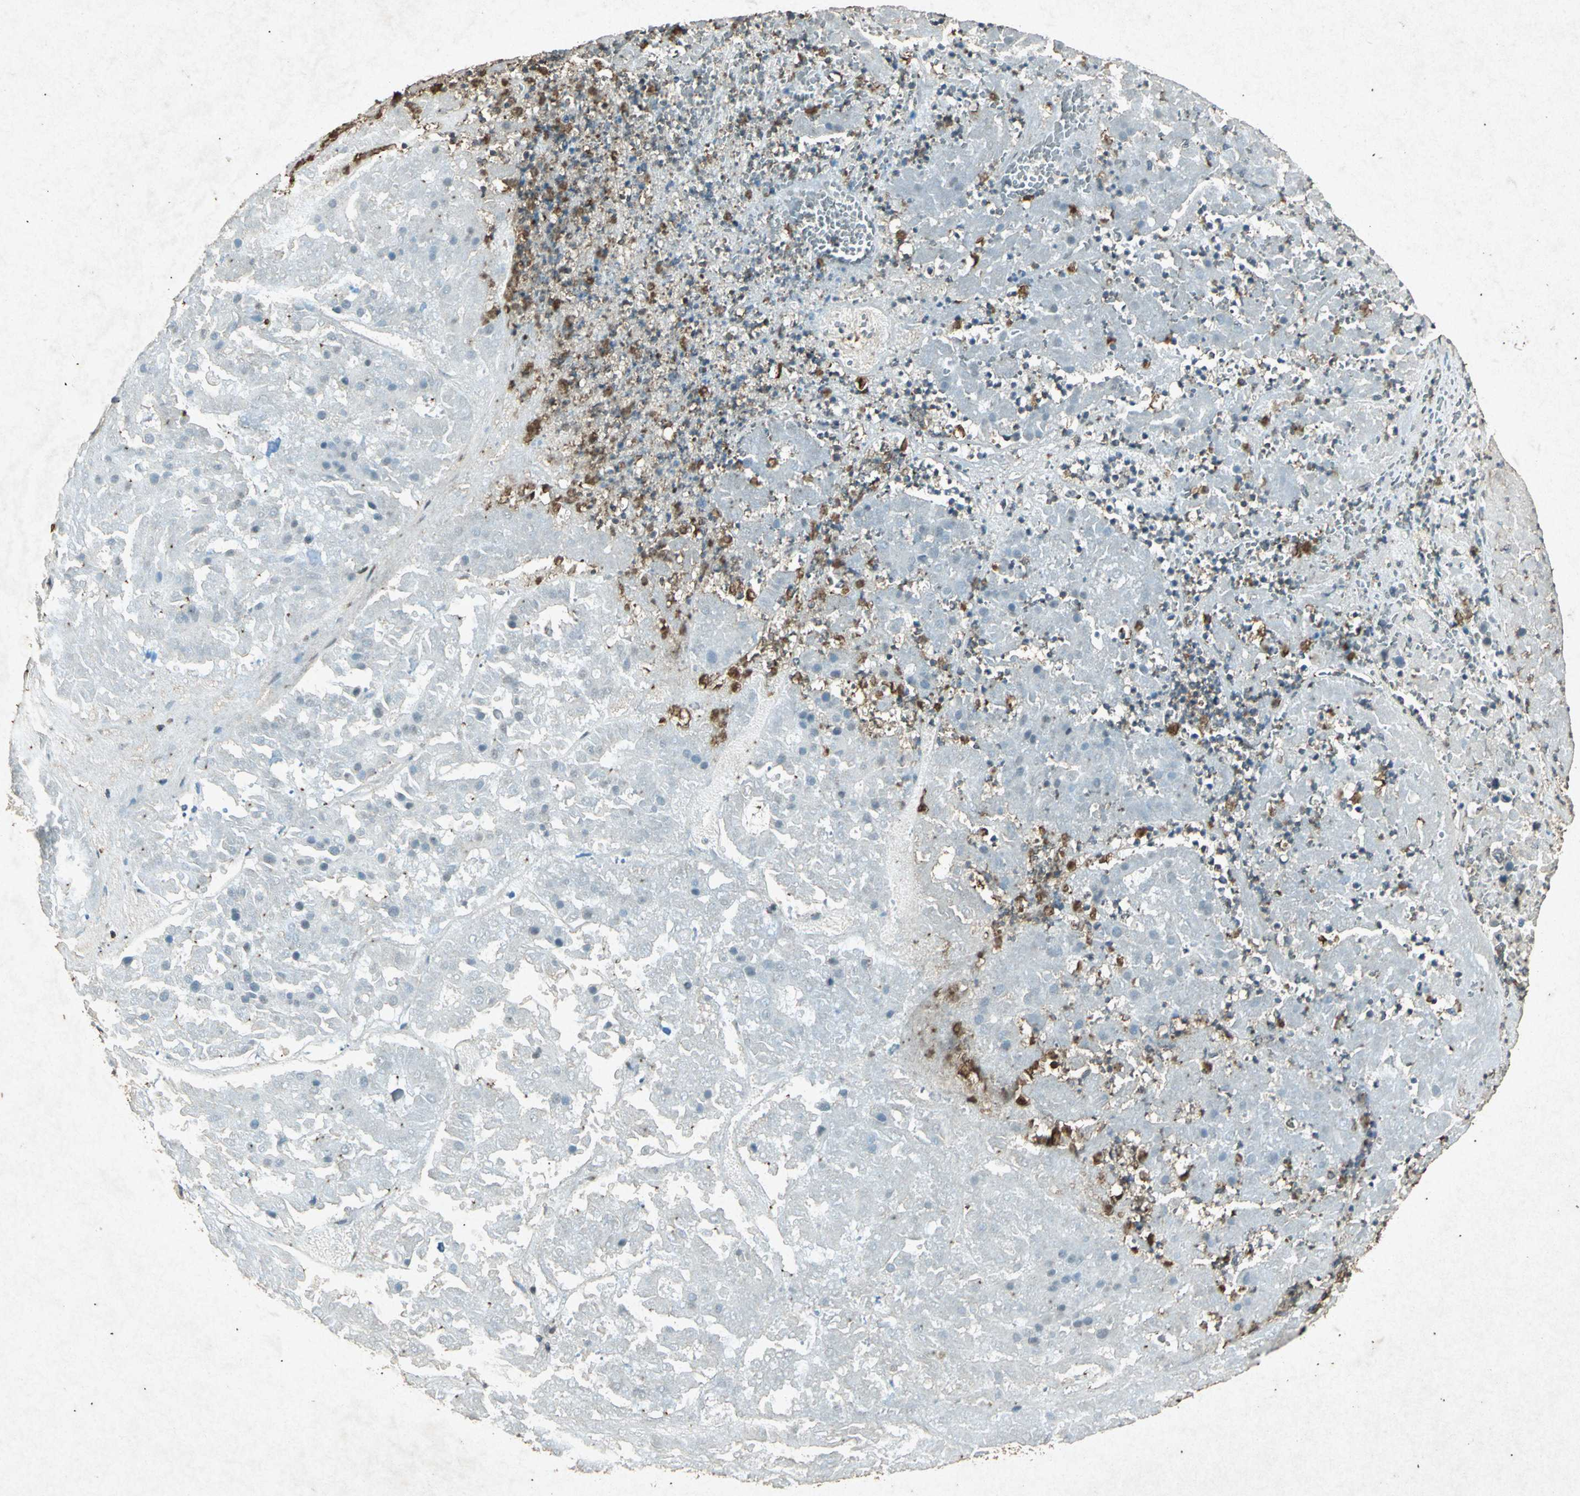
{"staining": {"intensity": "negative", "quantity": "none", "location": "none"}, "tissue": "pancreatic cancer", "cell_type": "Tumor cells", "image_type": "cancer", "snomed": [{"axis": "morphology", "description": "Adenocarcinoma, NOS"}, {"axis": "topography", "description": "Pancreas"}], "caption": "Immunohistochemistry photomicrograph of neoplastic tissue: adenocarcinoma (pancreatic) stained with DAB (3,3'-diaminobenzidine) displays no significant protein staining in tumor cells.", "gene": "PSEN1", "patient": {"sex": "male", "age": 50}}